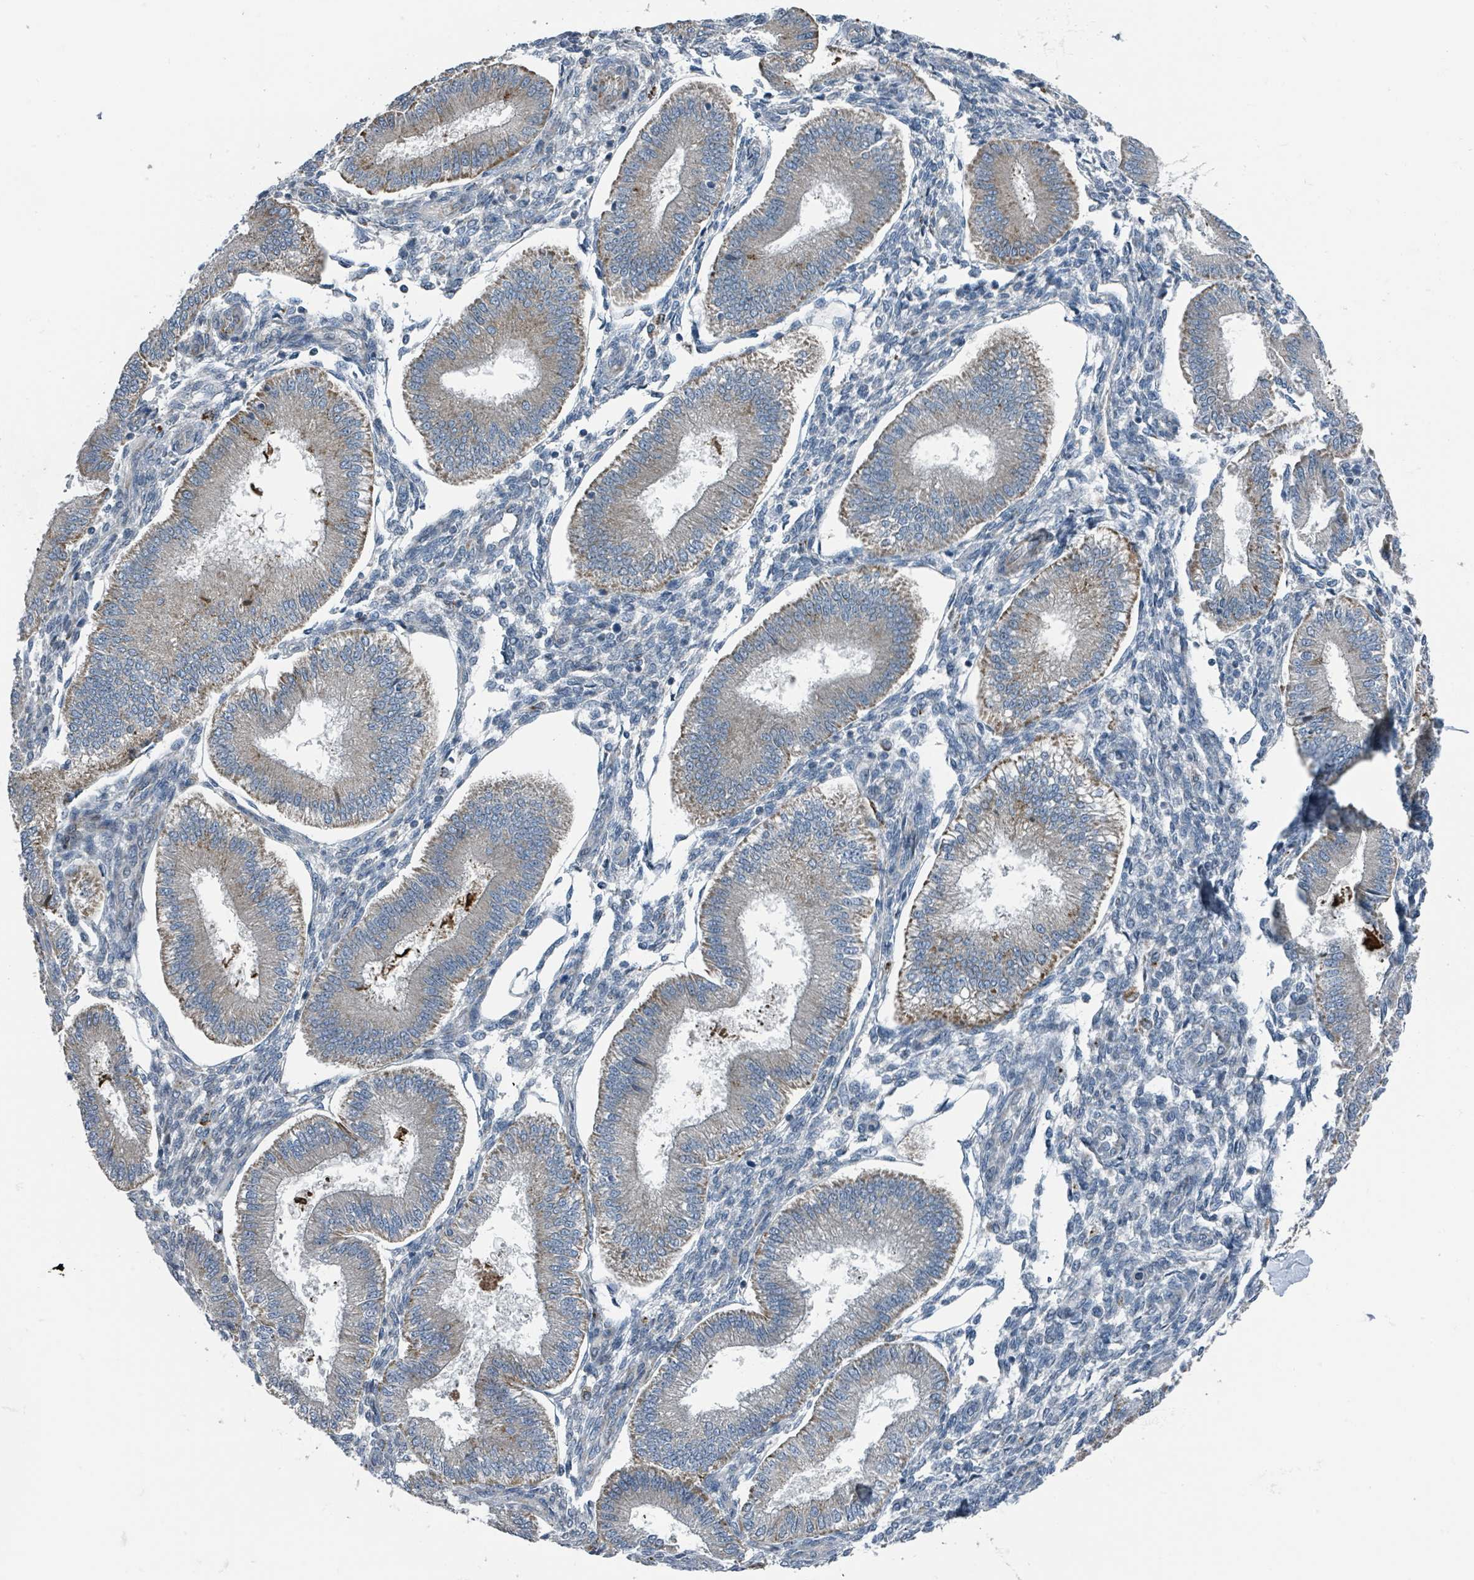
{"staining": {"intensity": "negative", "quantity": "none", "location": "none"}, "tissue": "endometrium", "cell_type": "Cells in endometrial stroma", "image_type": "normal", "snomed": [{"axis": "morphology", "description": "Normal tissue, NOS"}, {"axis": "topography", "description": "Endometrium"}], "caption": "Immunohistochemistry (IHC) photomicrograph of normal human endometrium stained for a protein (brown), which reveals no expression in cells in endometrial stroma.", "gene": "DIPK2A", "patient": {"sex": "female", "age": 39}}